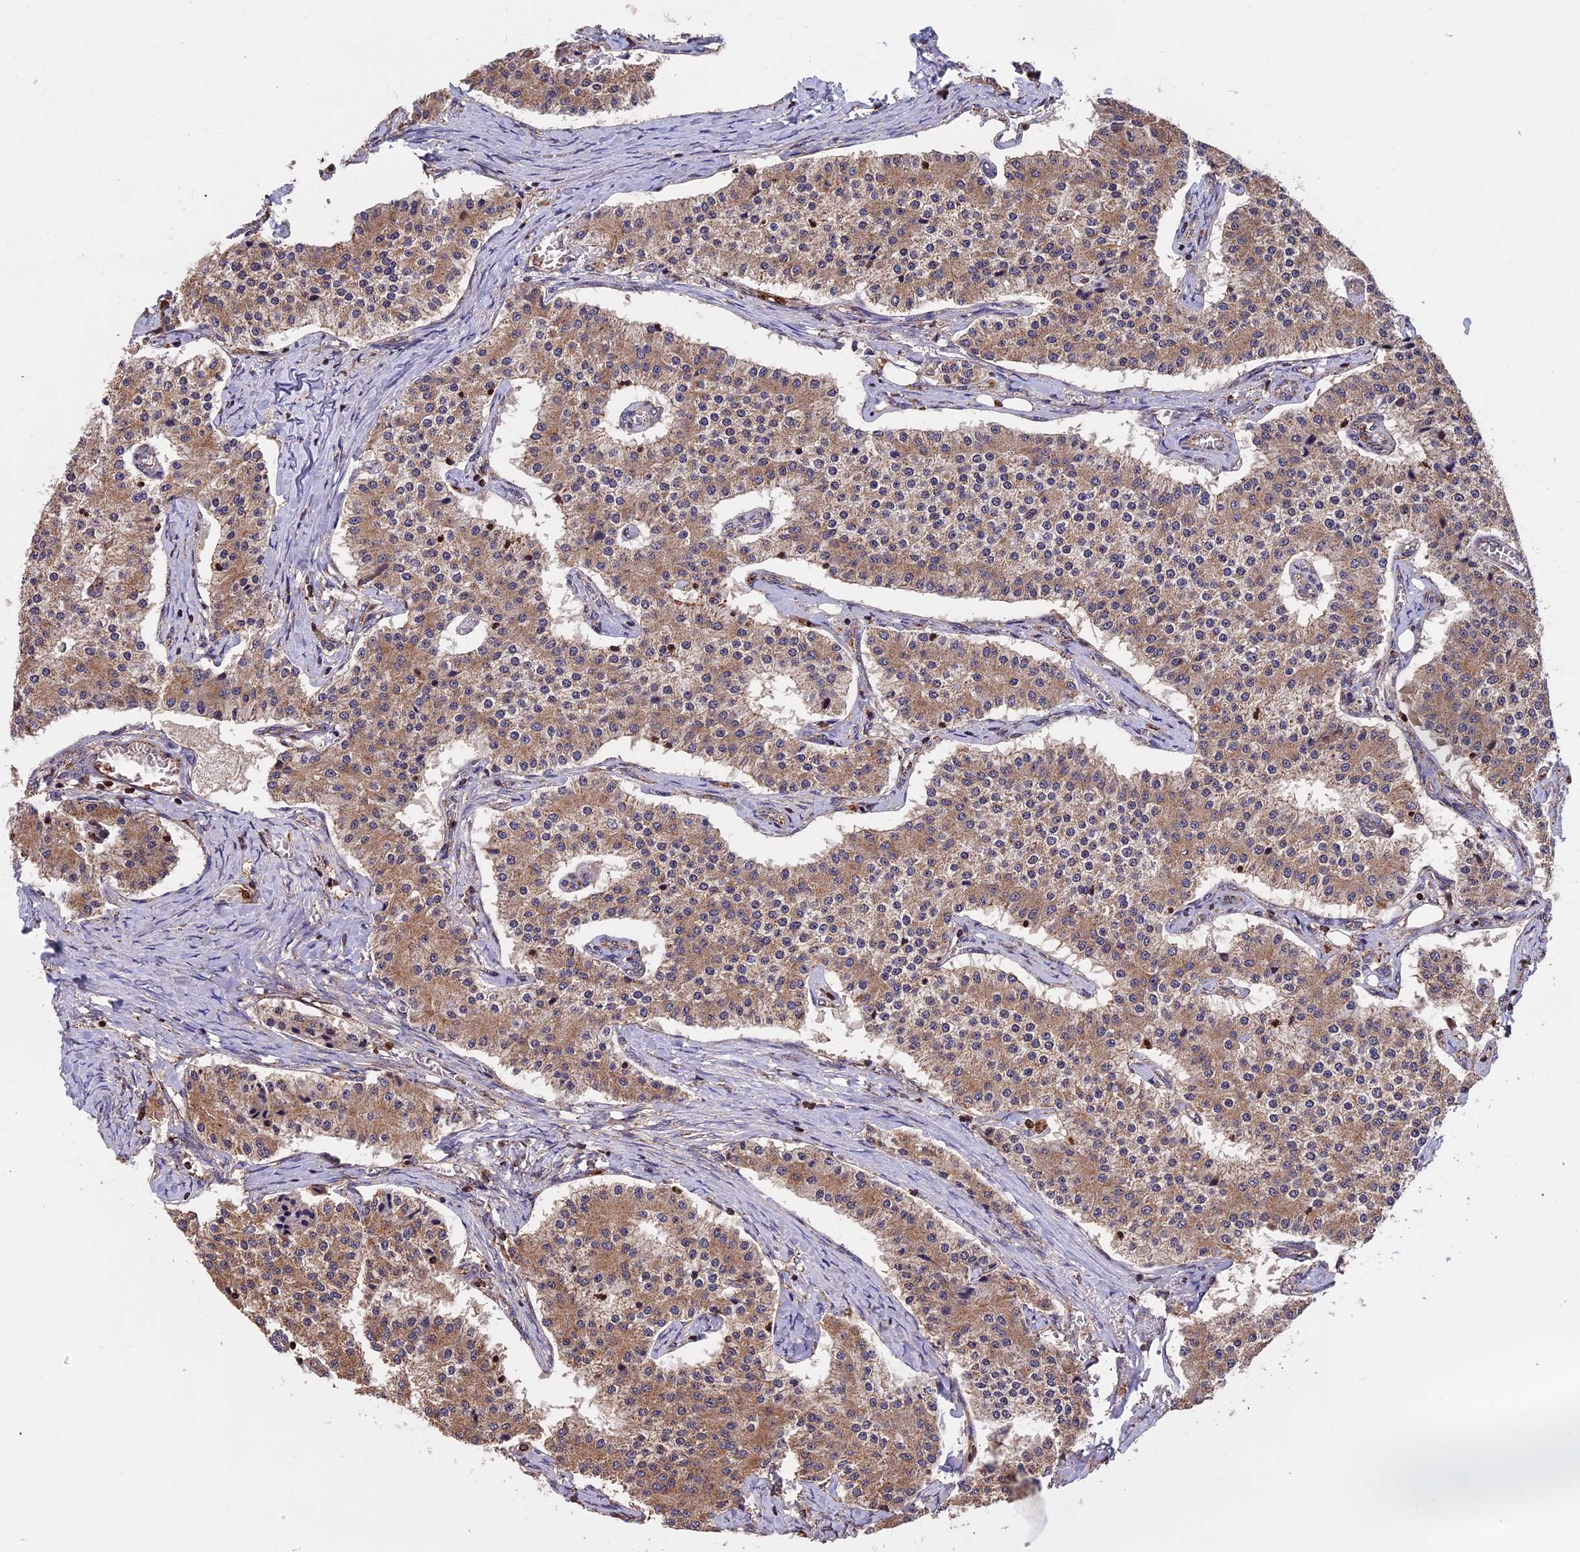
{"staining": {"intensity": "moderate", "quantity": ">75%", "location": "cytoplasmic/membranous"}, "tissue": "carcinoid", "cell_type": "Tumor cells", "image_type": "cancer", "snomed": [{"axis": "morphology", "description": "Carcinoid, malignant, NOS"}, {"axis": "topography", "description": "Colon"}], "caption": "IHC of malignant carcinoid reveals medium levels of moderate cytoplasmic/membranous positivity in about >75% of tumor cells.", "gene": "PKD2L2", "patient": {"sex": "female", "age": 52}}